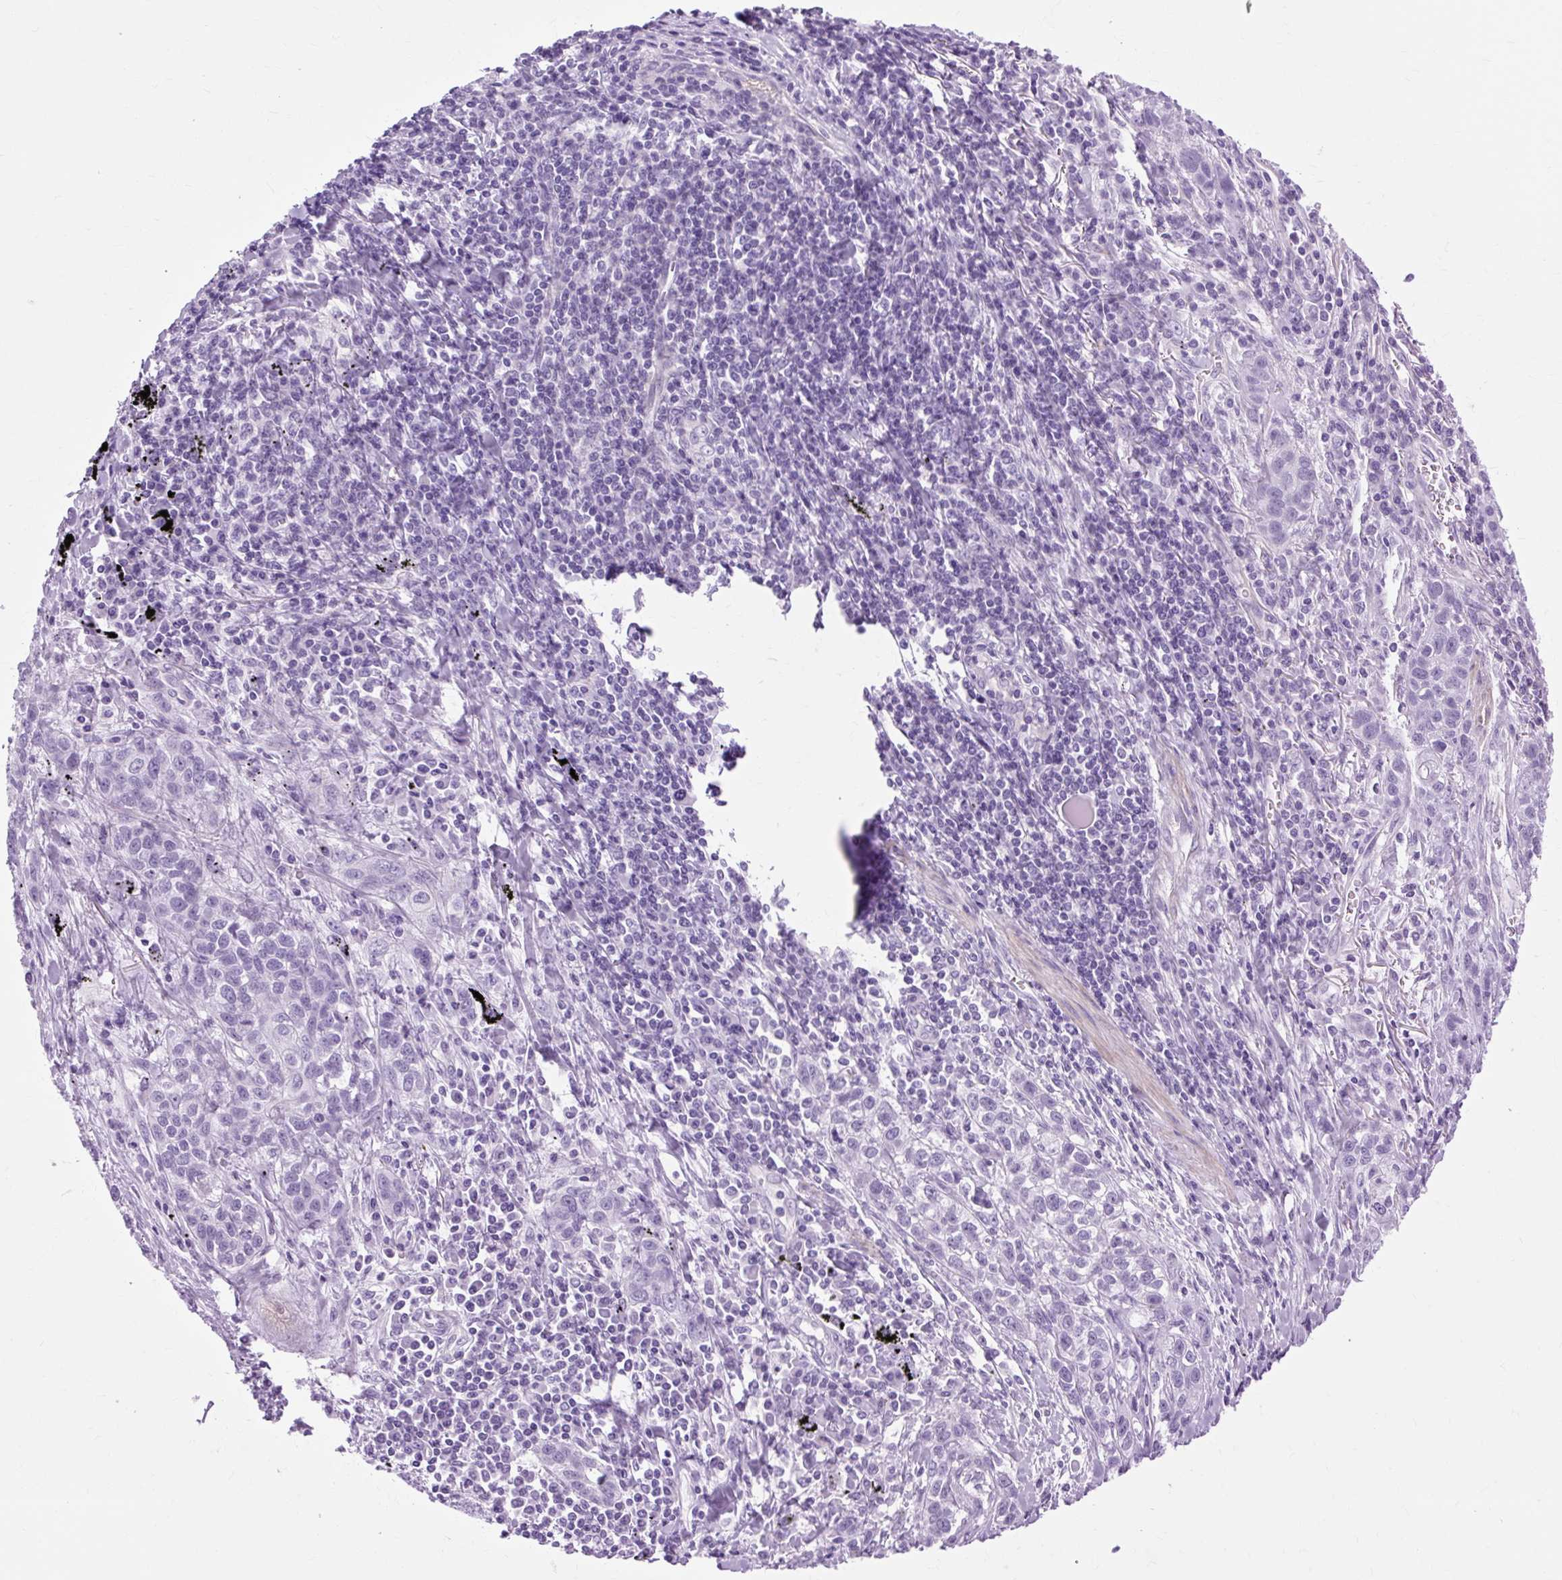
{"staining": {"intensity": "negative", "quantity": "none", "location": "none"}, "tissue": "lung cancer", "cell_type": "Tumor cells", "image_type": "cancer", "snomed": [{"axis": "morphology", "description": "Squamous cell carcinoma, NOS"}, {"axis": "topography", "description": "Lung"}], "caption": "Immunohistochemistry photomicrograph of neoplastic tissue: lung cancer (squamous cell carcinoma) stained with DAB (3,3'-diaminobenzidine) demonstrates no significant protein positivity in tumor cells.", "gene": "OOEP", "patient": {"sex": "male", "age": 74}}